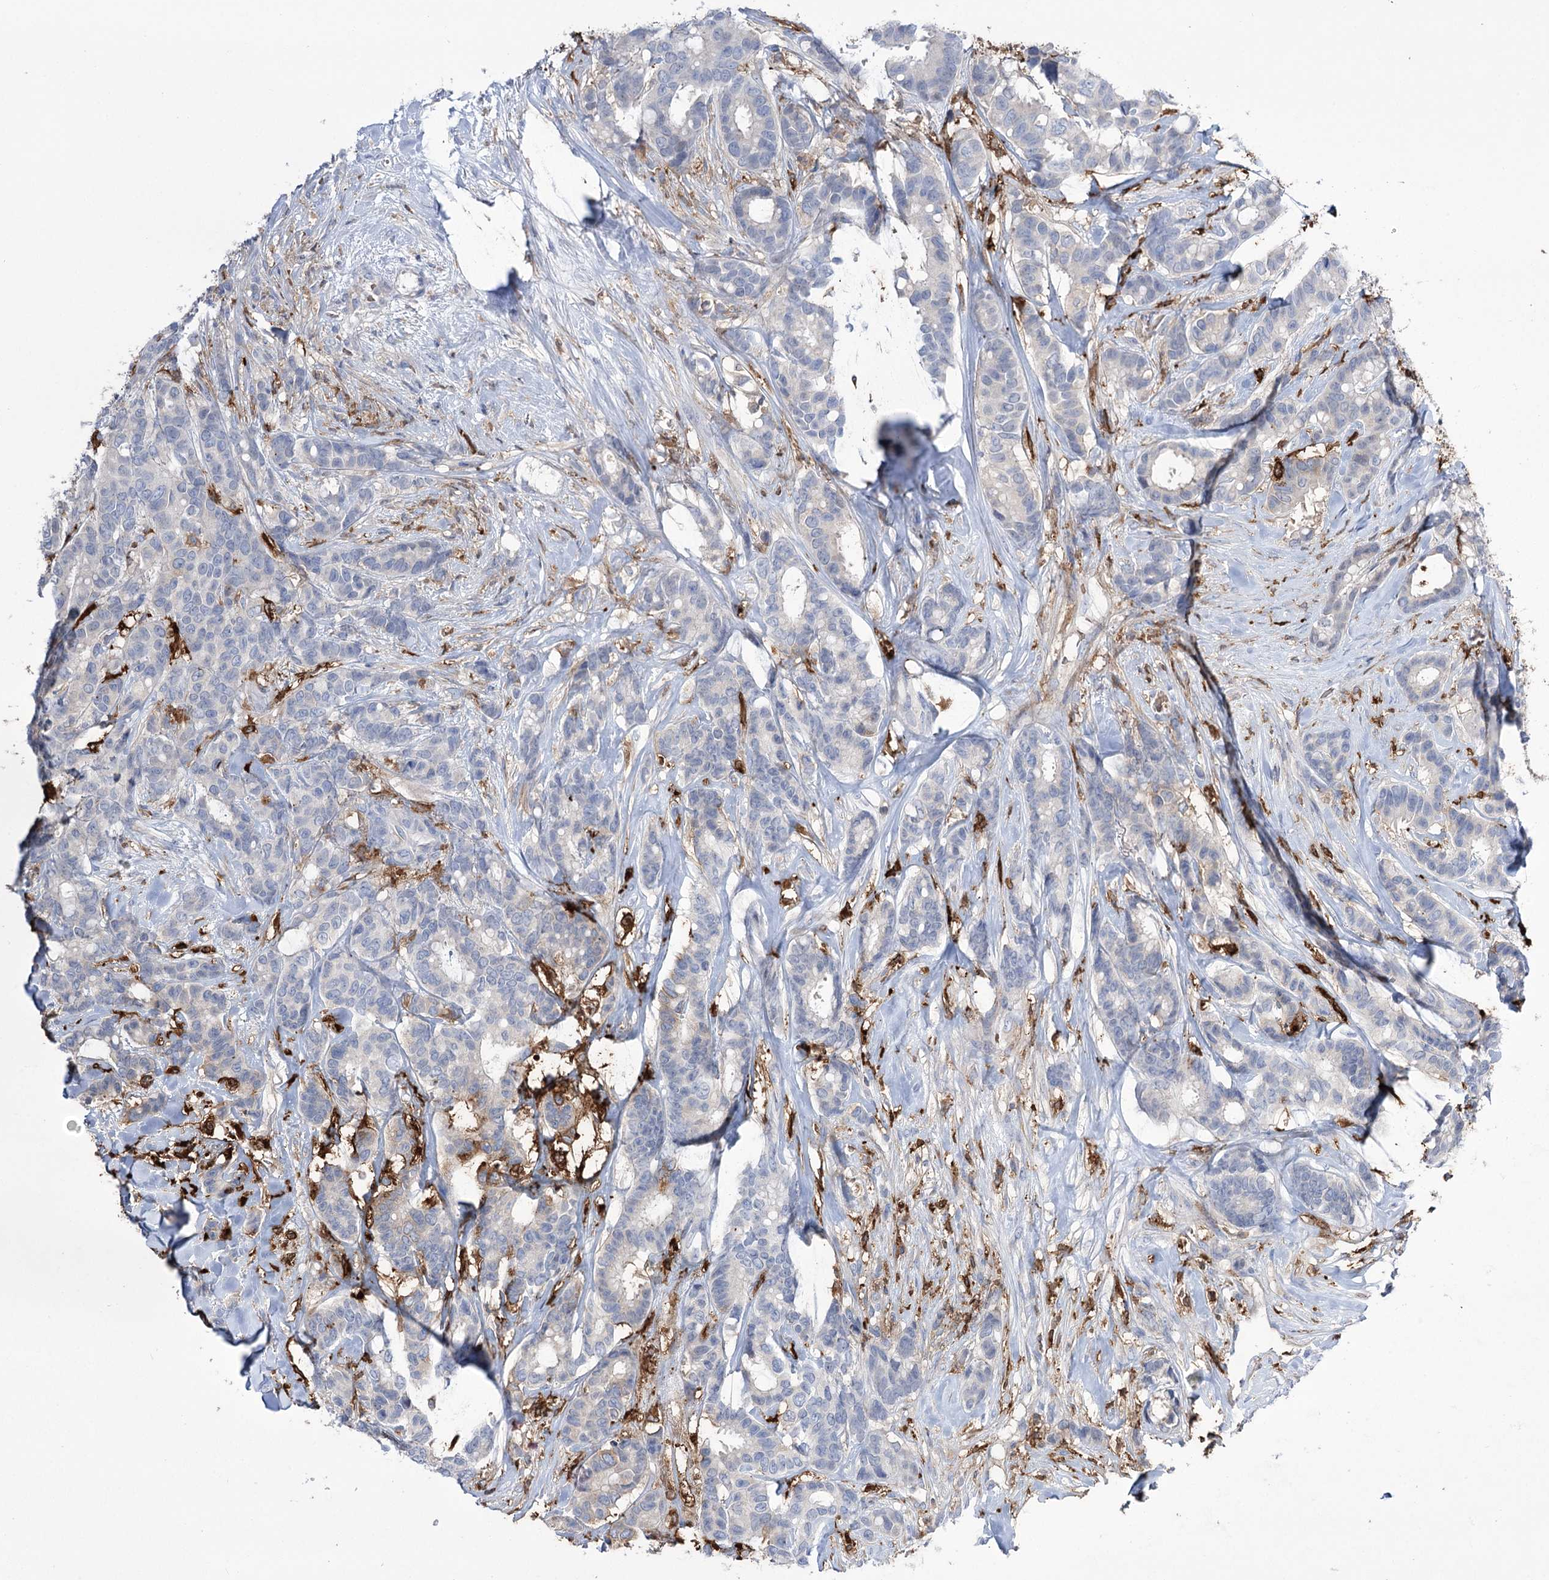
{"staining": {"intensity": "negative", "quantity": "none", "location": "none"}, "tissue": "breast cancer", "cell_type": "Tumor cells", "image_type": "cancer", "snomed": [{"axis": "morphology", "description": "Duct carcinoma"}, {"axis": "topography", "description": "Breast"}], "caption": "Tumor cells are negative for brown protein staining in invasive ductal carcinoma (breast).", "gene": "ZNF622", "patient": {"sex": "female", "age": 87}}